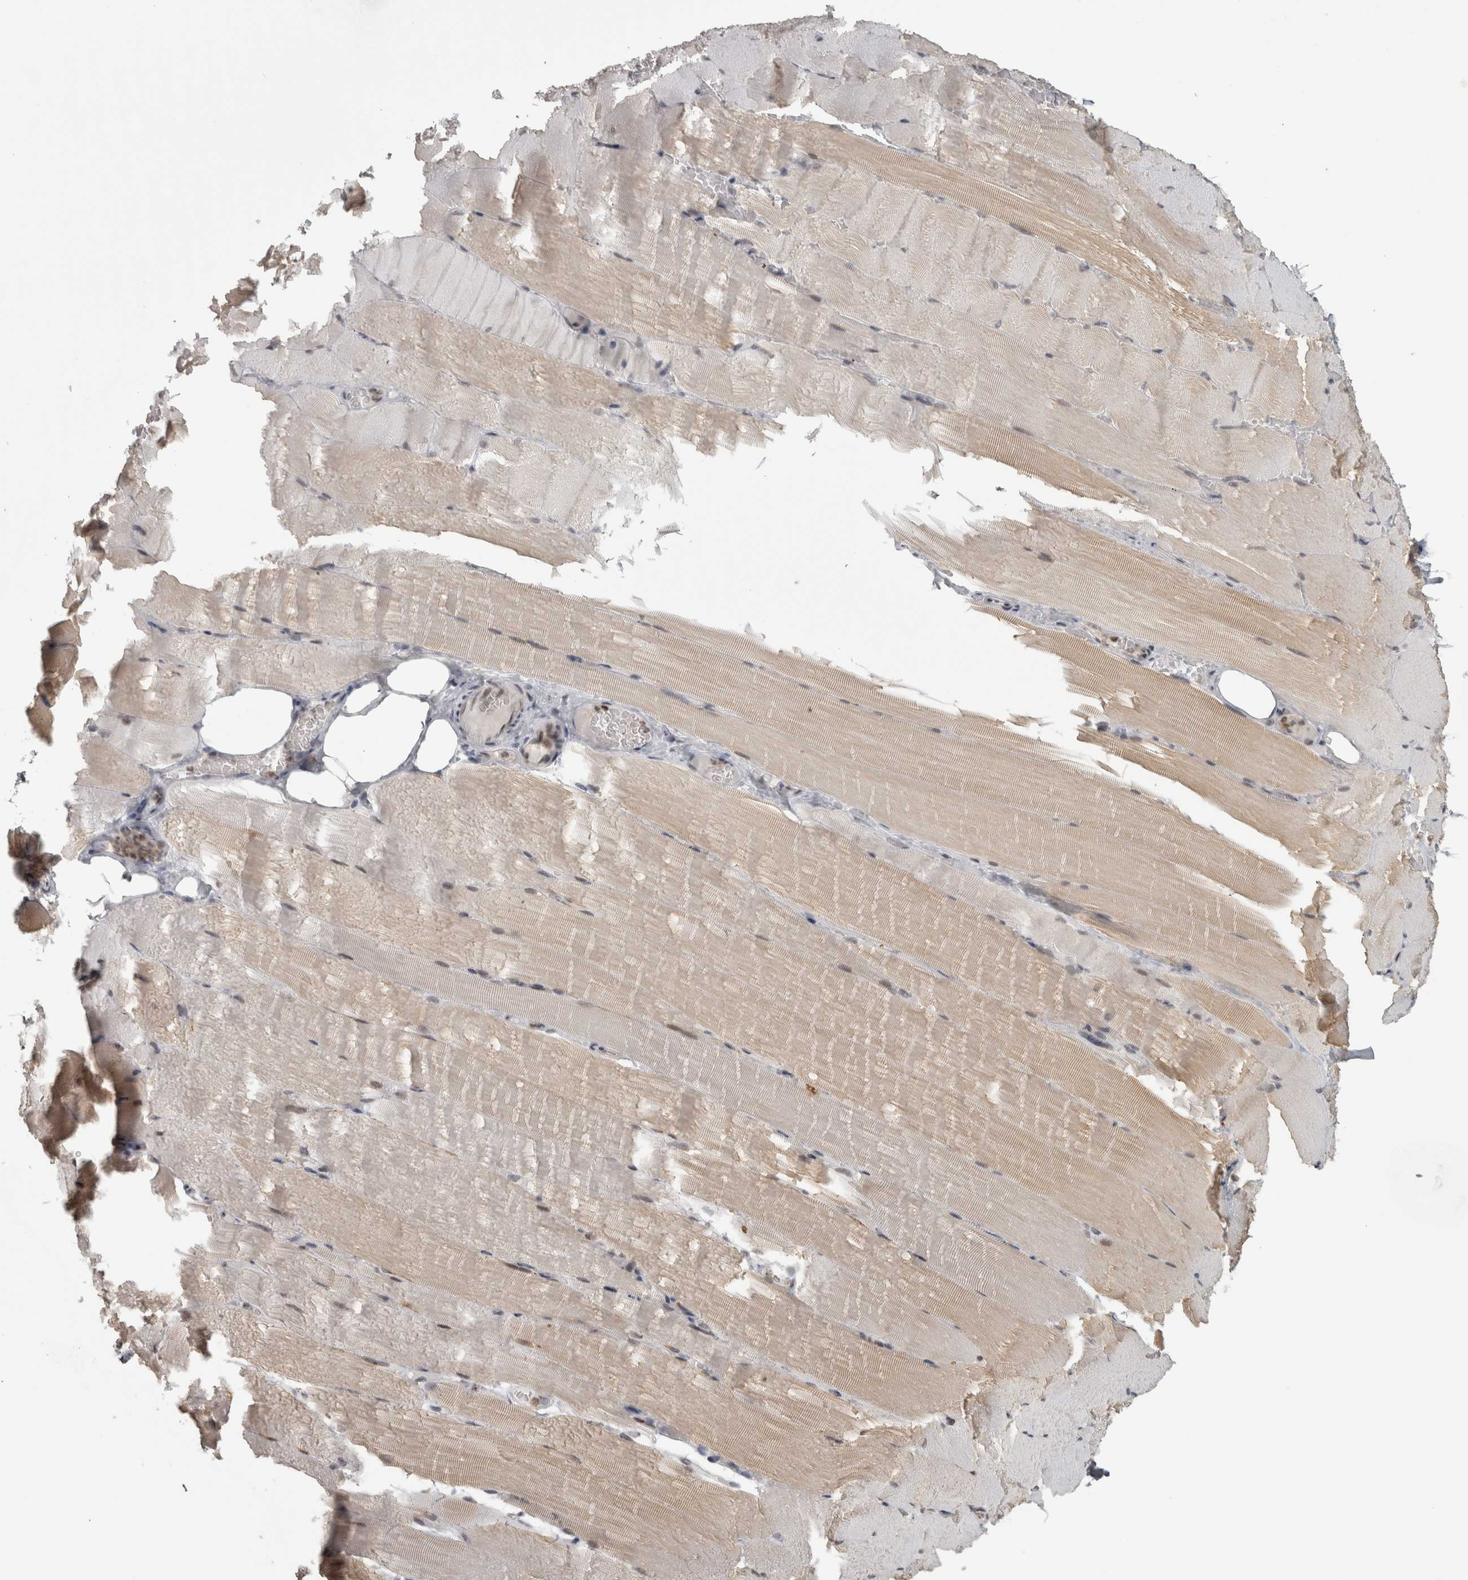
{"staining": {"intensity": "weak", "quantity": "25%-75%", "location": "cytoplasmic/membranous"}, "tissue": "skeletal muscle", "cell_type": "Myocytes", "image_type": "normal", "snomed": [{"axis": "morphology", "description": "Normal tissue, NOS"}, {"axis": "topography", "description": "Skeletal muscle"}, {"axis": "topography", "description": "Parathyroid gland"}], "caption": "Skeletal muscle stained with a protein marker reveals weak staining in myocytes.", "gene": "MICU3", "patient": {"sex": "female", "age": 37}}